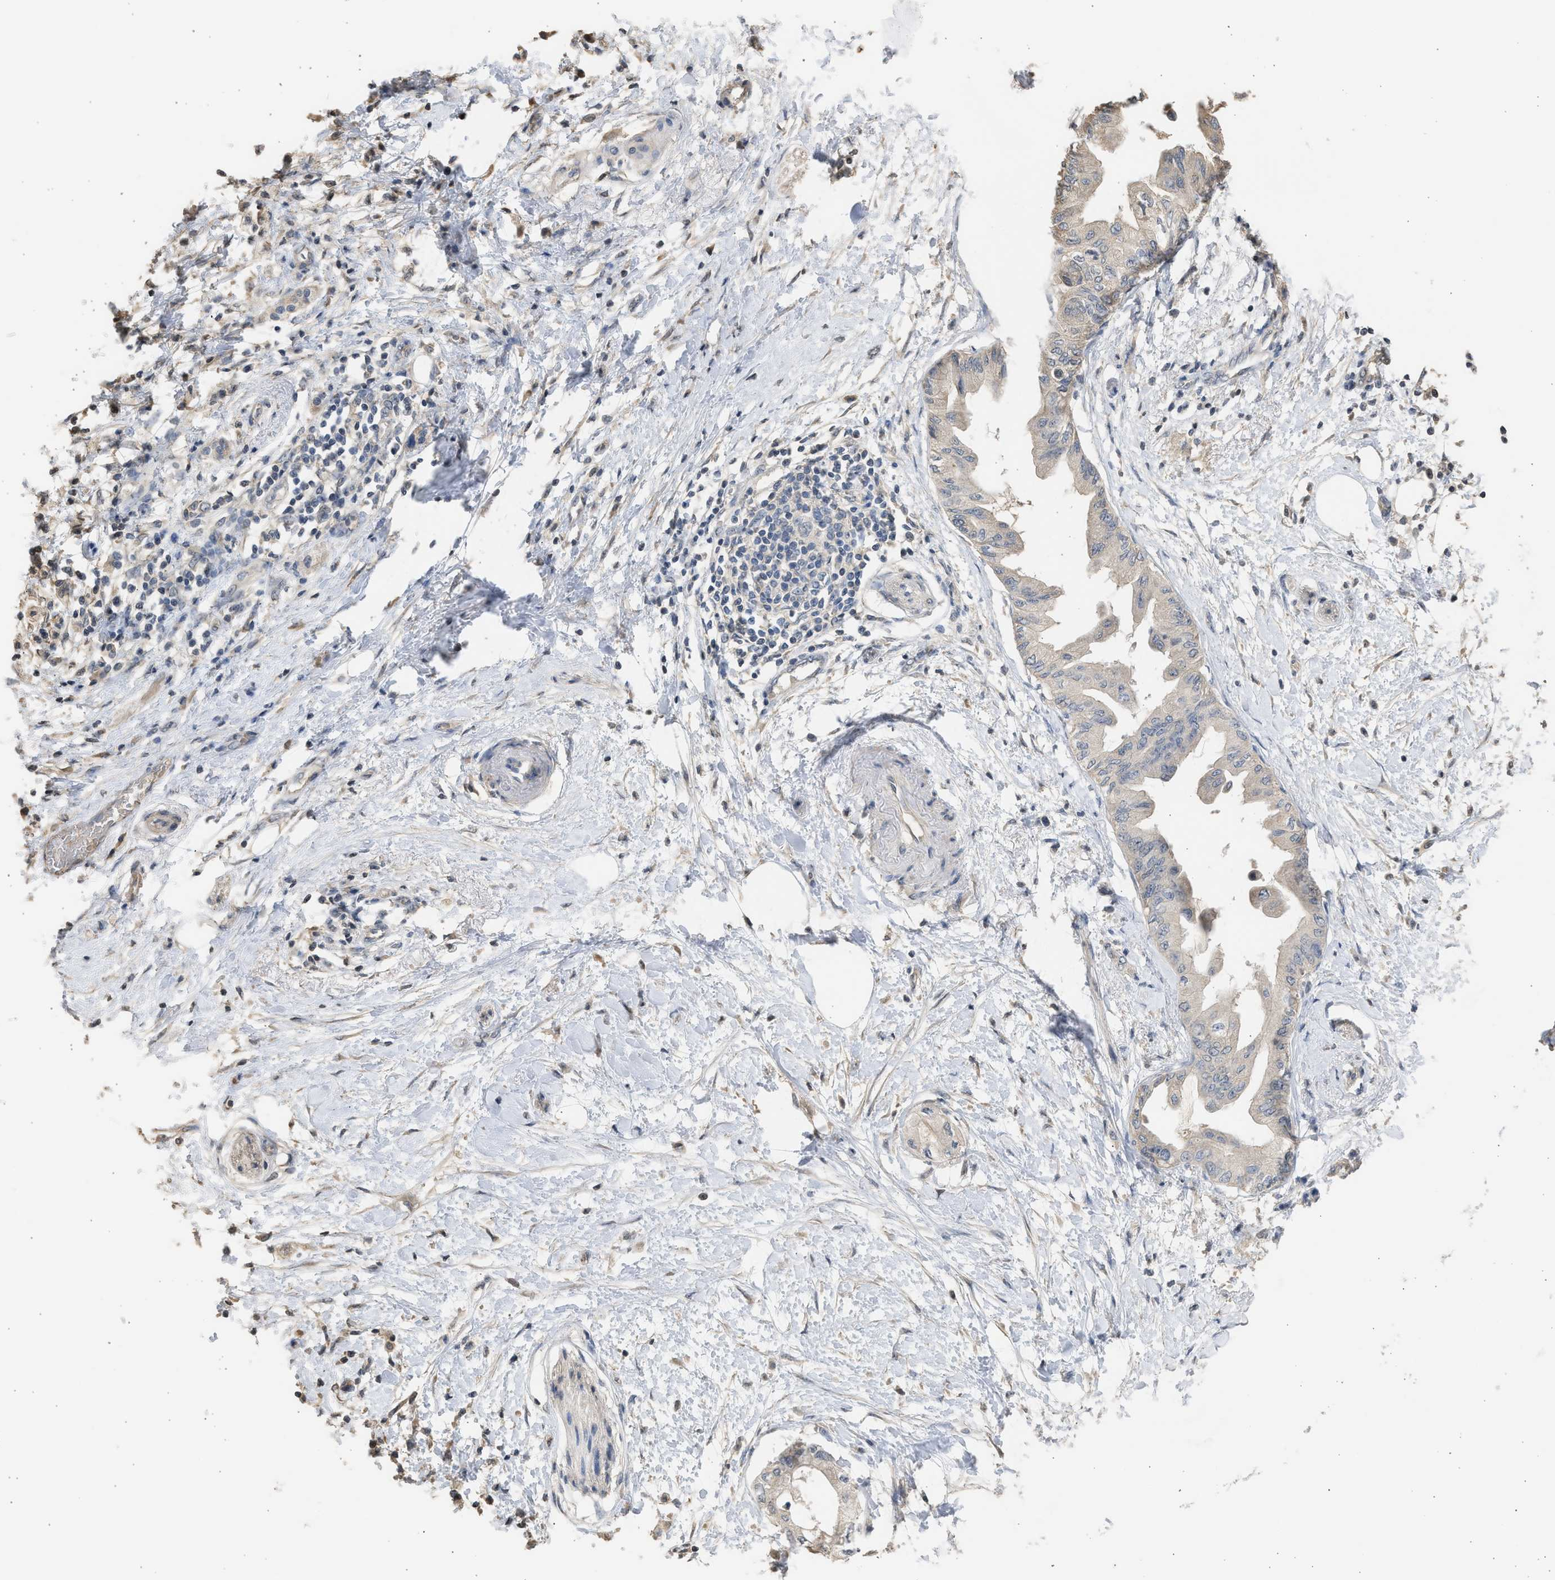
{"staining": {"intensity": "weak", "quantity": "25%-75%", "location": "cytoplasmic/membranous"}, "tissue": "pancreatic cancer", "cell_type": "Tumor cells", "image_type": "cancer", "snomed": [{"axis": "morphology", "description": "Normal tissue, NOS"}, {"axis": "morphology", "description": "Adenocarcinoma, NOS"}, {"axis": "topography", "description": "Pancreas"}, {"axis": "topography", "description": "Duodenum"}], "caption": "This histopathology image reveals immunohistochemistry (IHC) staining of pancreatic cancer (adenocarcinoma), with low weak cytoplasmic/membranous positivity in approximately 25%-75% of tumor cells.", "gene": "SULT2A1", "patient": {"sex": "female", "age": 60}}